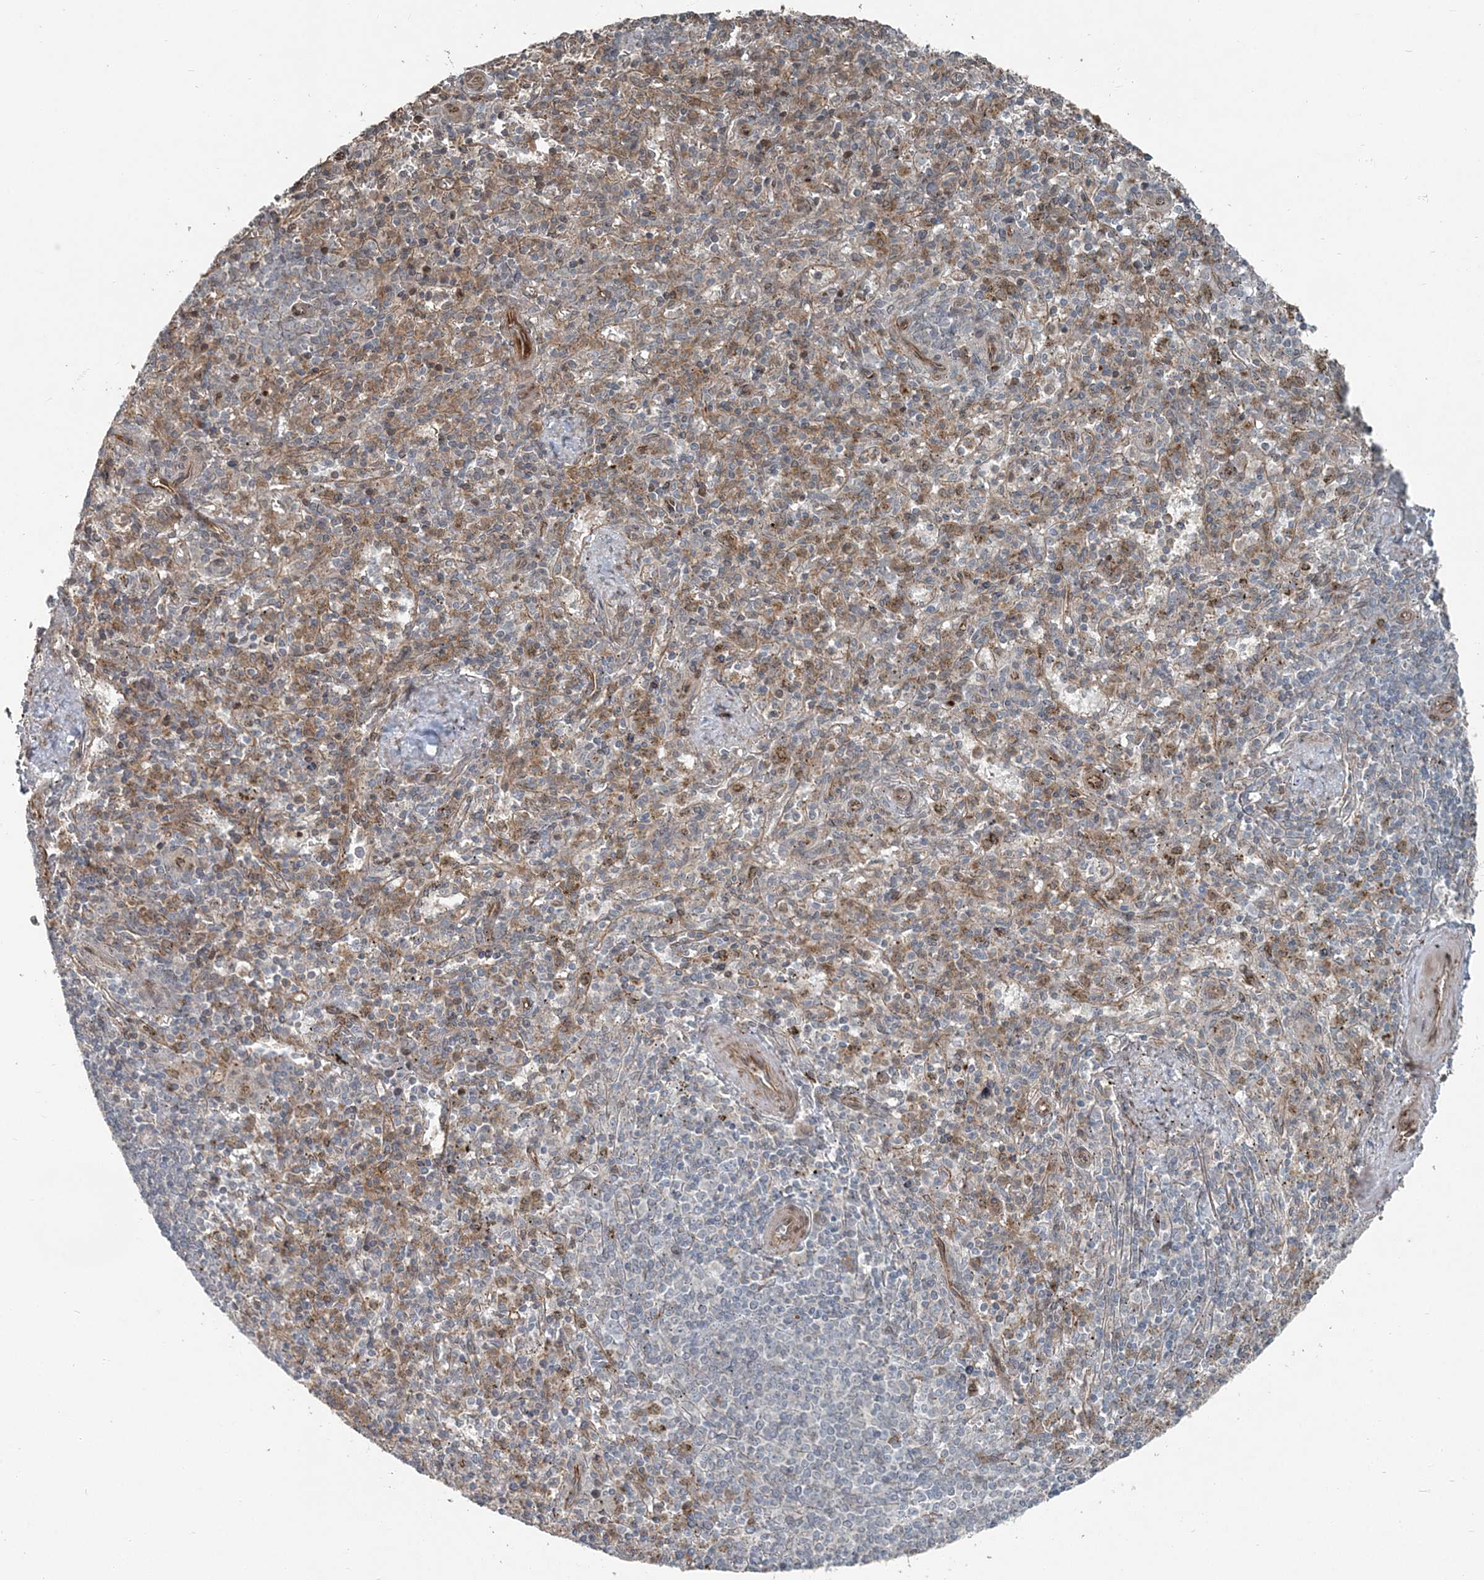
{"staining": {"intensity": "moderate", "quantity": "<25%", "location": "cytoplasmic/membranous"}, "tissue": "spleen", "cell_type": "Cells in red pulp", "image_type": "normal", "snomed": [{"axis": "morphology", "description": "Normal tissue, NOS"}, {"axis": "topography", "description": "Spleen"}], "caption": "Protein staining by IHC exhibits moderate cytoplasmic/membranous positivity in approximately <25% of cells in red pulp in benign spleen.", "gene": "FBXL17", "patient": {"sex": "male", "age": 72}}